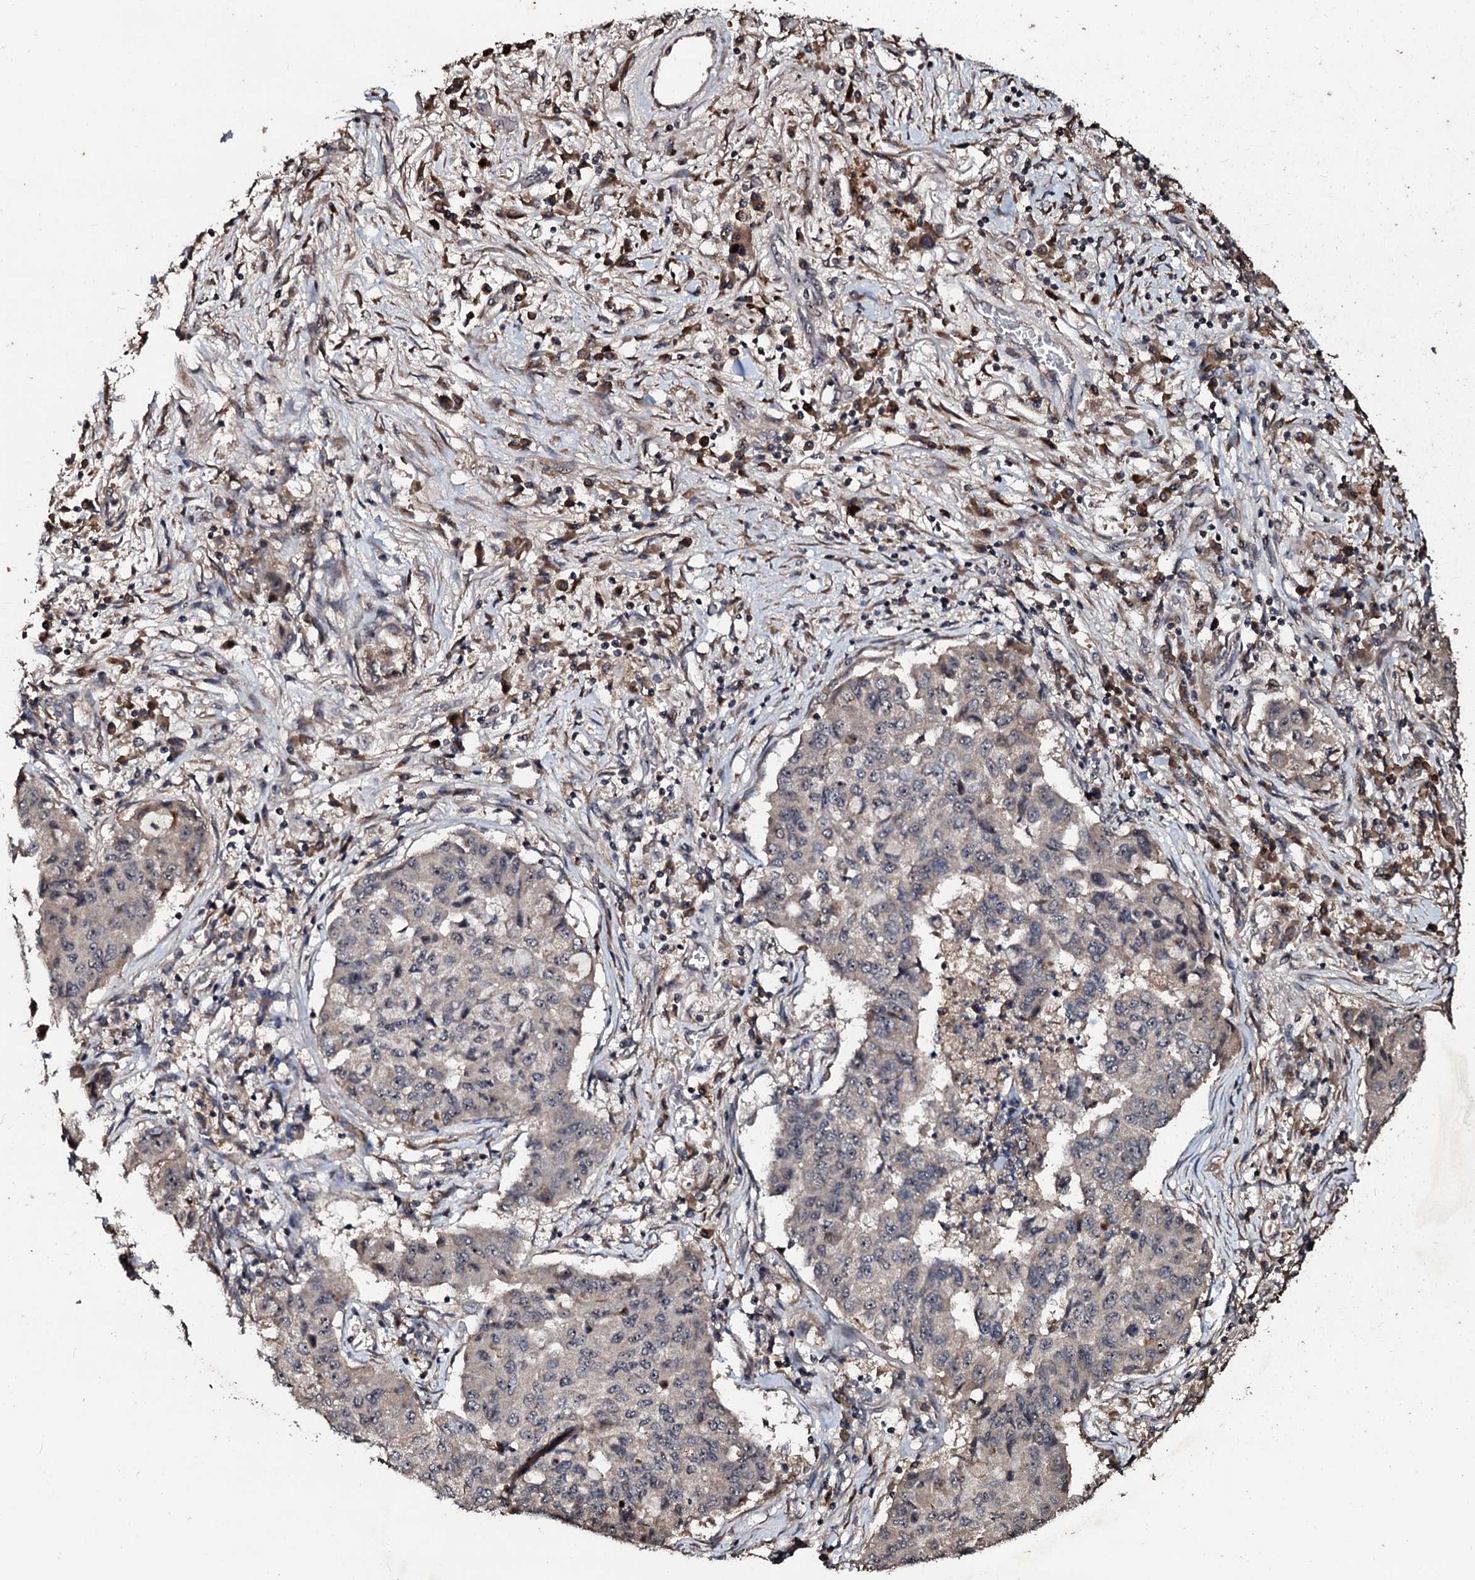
{"staining": {"intensity": "weak", "quantity": "<25%", "location": "cytoplasmic/membranous"}, "tissue": "lung cancer", "cell_type": "Tumor cells", "image_type": "cancer", "snomed": [{"axis": "morphology", "description": "Squamous cell carcinoma, NOS"}, {"axis": "topography", "description": "Lung"}], "caption": "This is an immunohistochemistry photomicrograph of lung cancer (squamous cell carcinoma). There is no positivity in tumor cells.", "gene": "SUPT7L", "patient": {"sex": "male", "age": 74}}